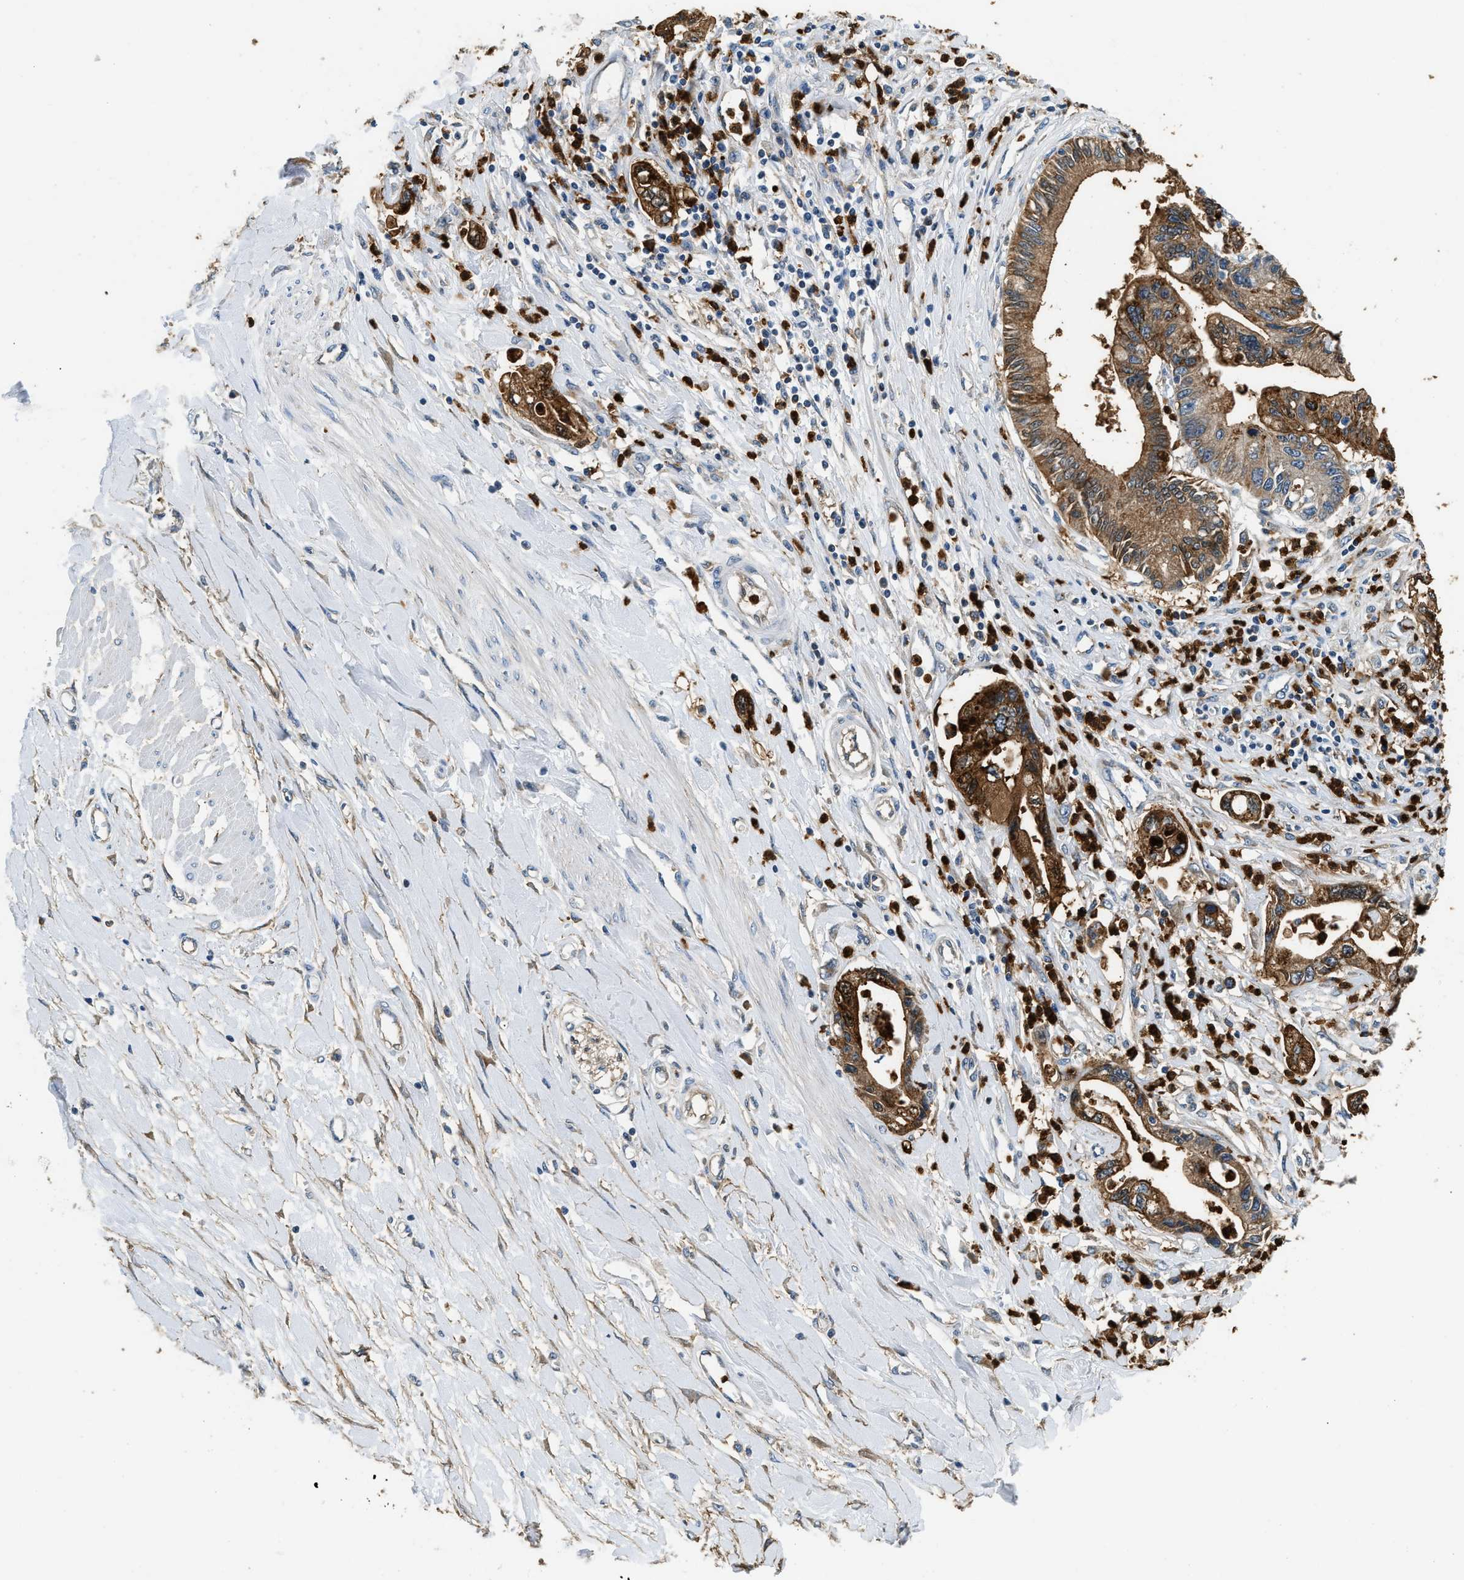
{"staining": {"intensity": "moderate", "quantity": ">75%", "location": "cytoplasmic/membranous"}, "tissue": "pancreatic cancer", "cell_type": "Tumor cells", "image_type": "cancer", "snomed": [{"axis": "morphology", "description": "Adenocarcinoma, NOS"}, {"axis": "topography", "description": "Pancreas"}], "caption": "Pancreatic adenocarcinoma stained with a protein marker reveals moderate staining in tumor cells.", "gene": "ANXA3", "patient": {"sex": "male", "age": 56}}